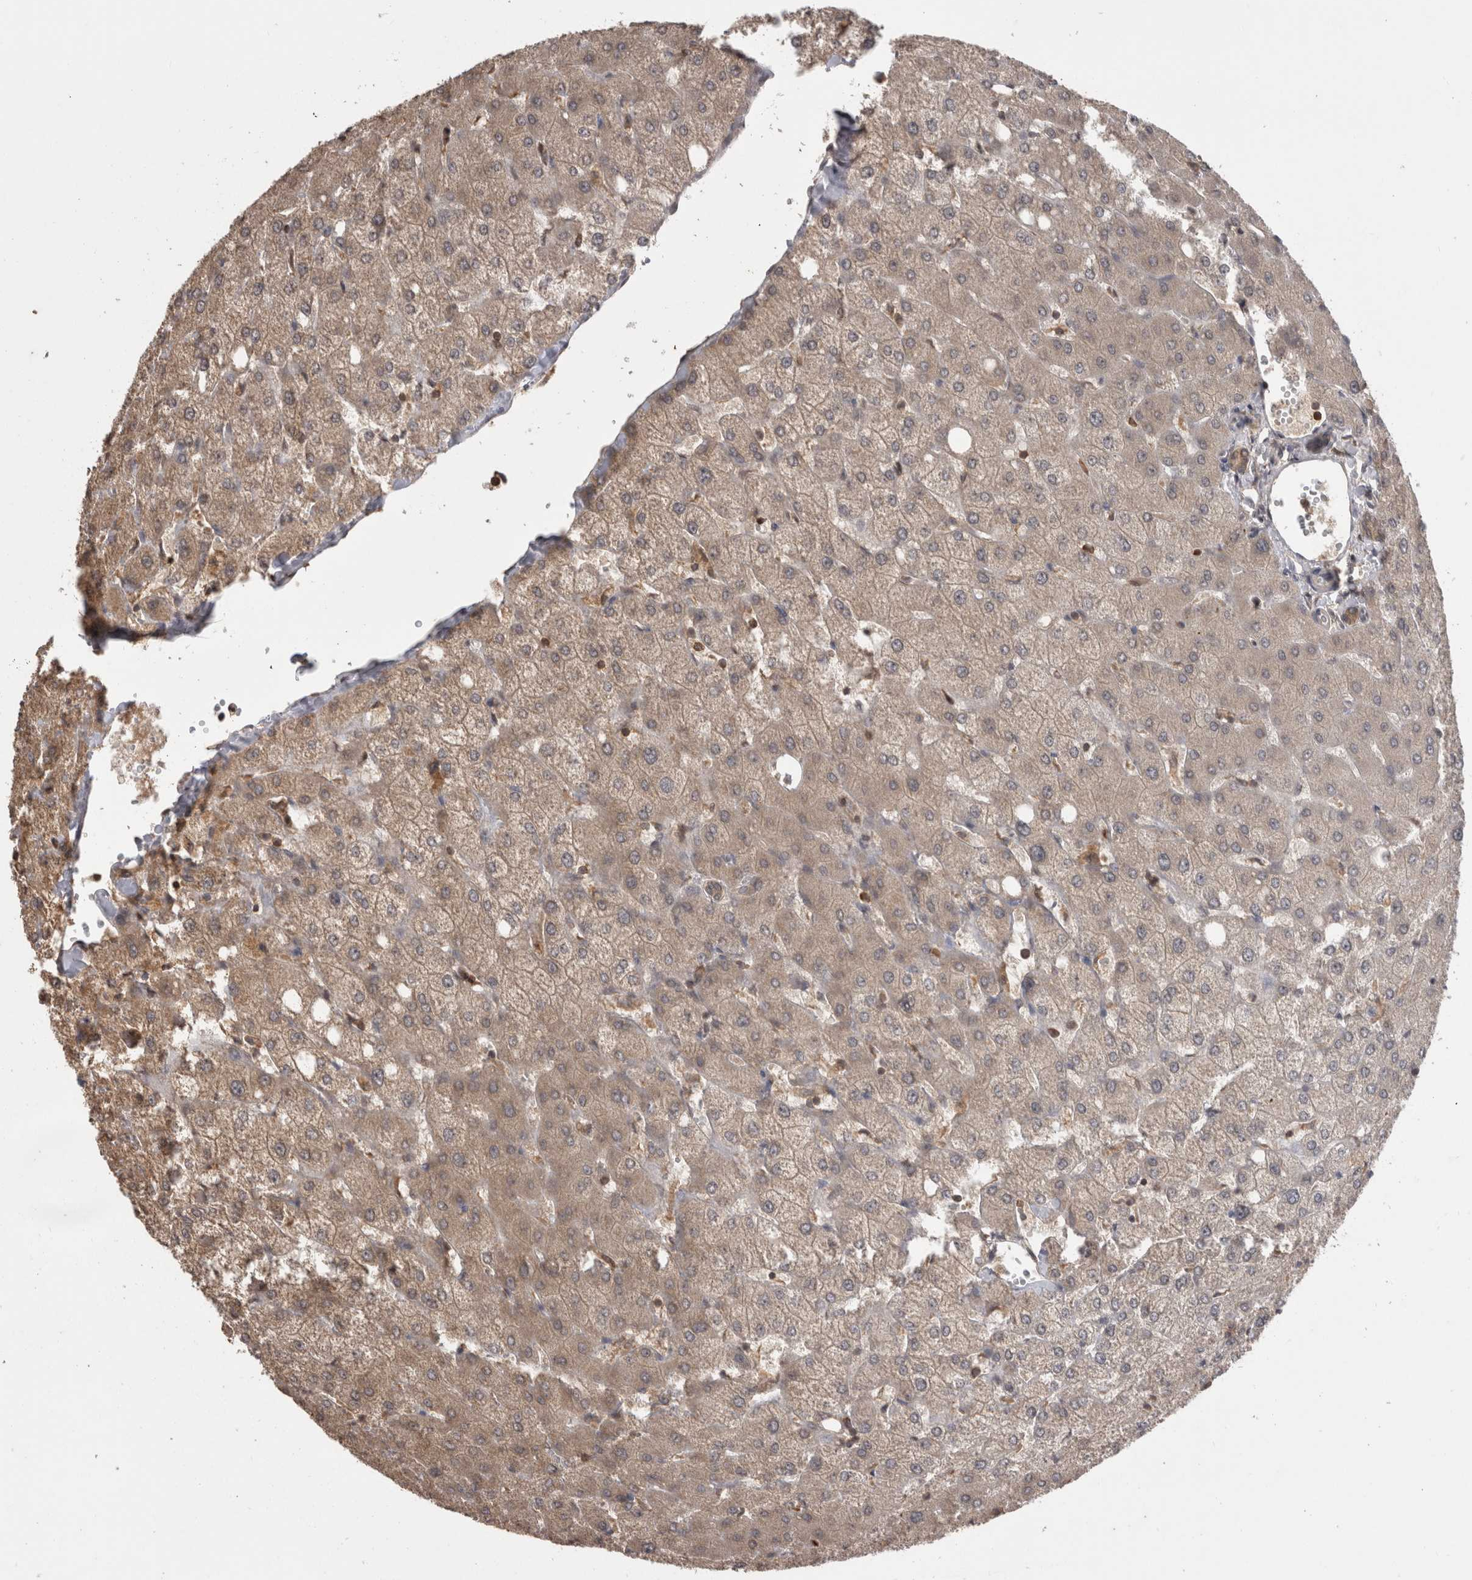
{"staining": {"intensity": "weak", "quantity": "25%-75%", "location": "cytoplasmic/membranous"}, "tissue": "liver", "cell_type": "Cholangiocytes", "image_type": "normal", "snomed": [{"axis": "morphology", "description": "Normal tissue, NOS"}, {"axis": "topography", "description": "Liver"}], "caption": "Protein positivity by immunohistochemistry (IHC) shows weak cytoplasmic/membranous positivity in about 25%-75% of cholangiocytes in benign liver. (DAB (3,3'-diaminobenzidine) IHC, brown staining for protein, blue staining for nuclei).", "gene": "PREP", "patient": {"sex": "female", "age": 54}}